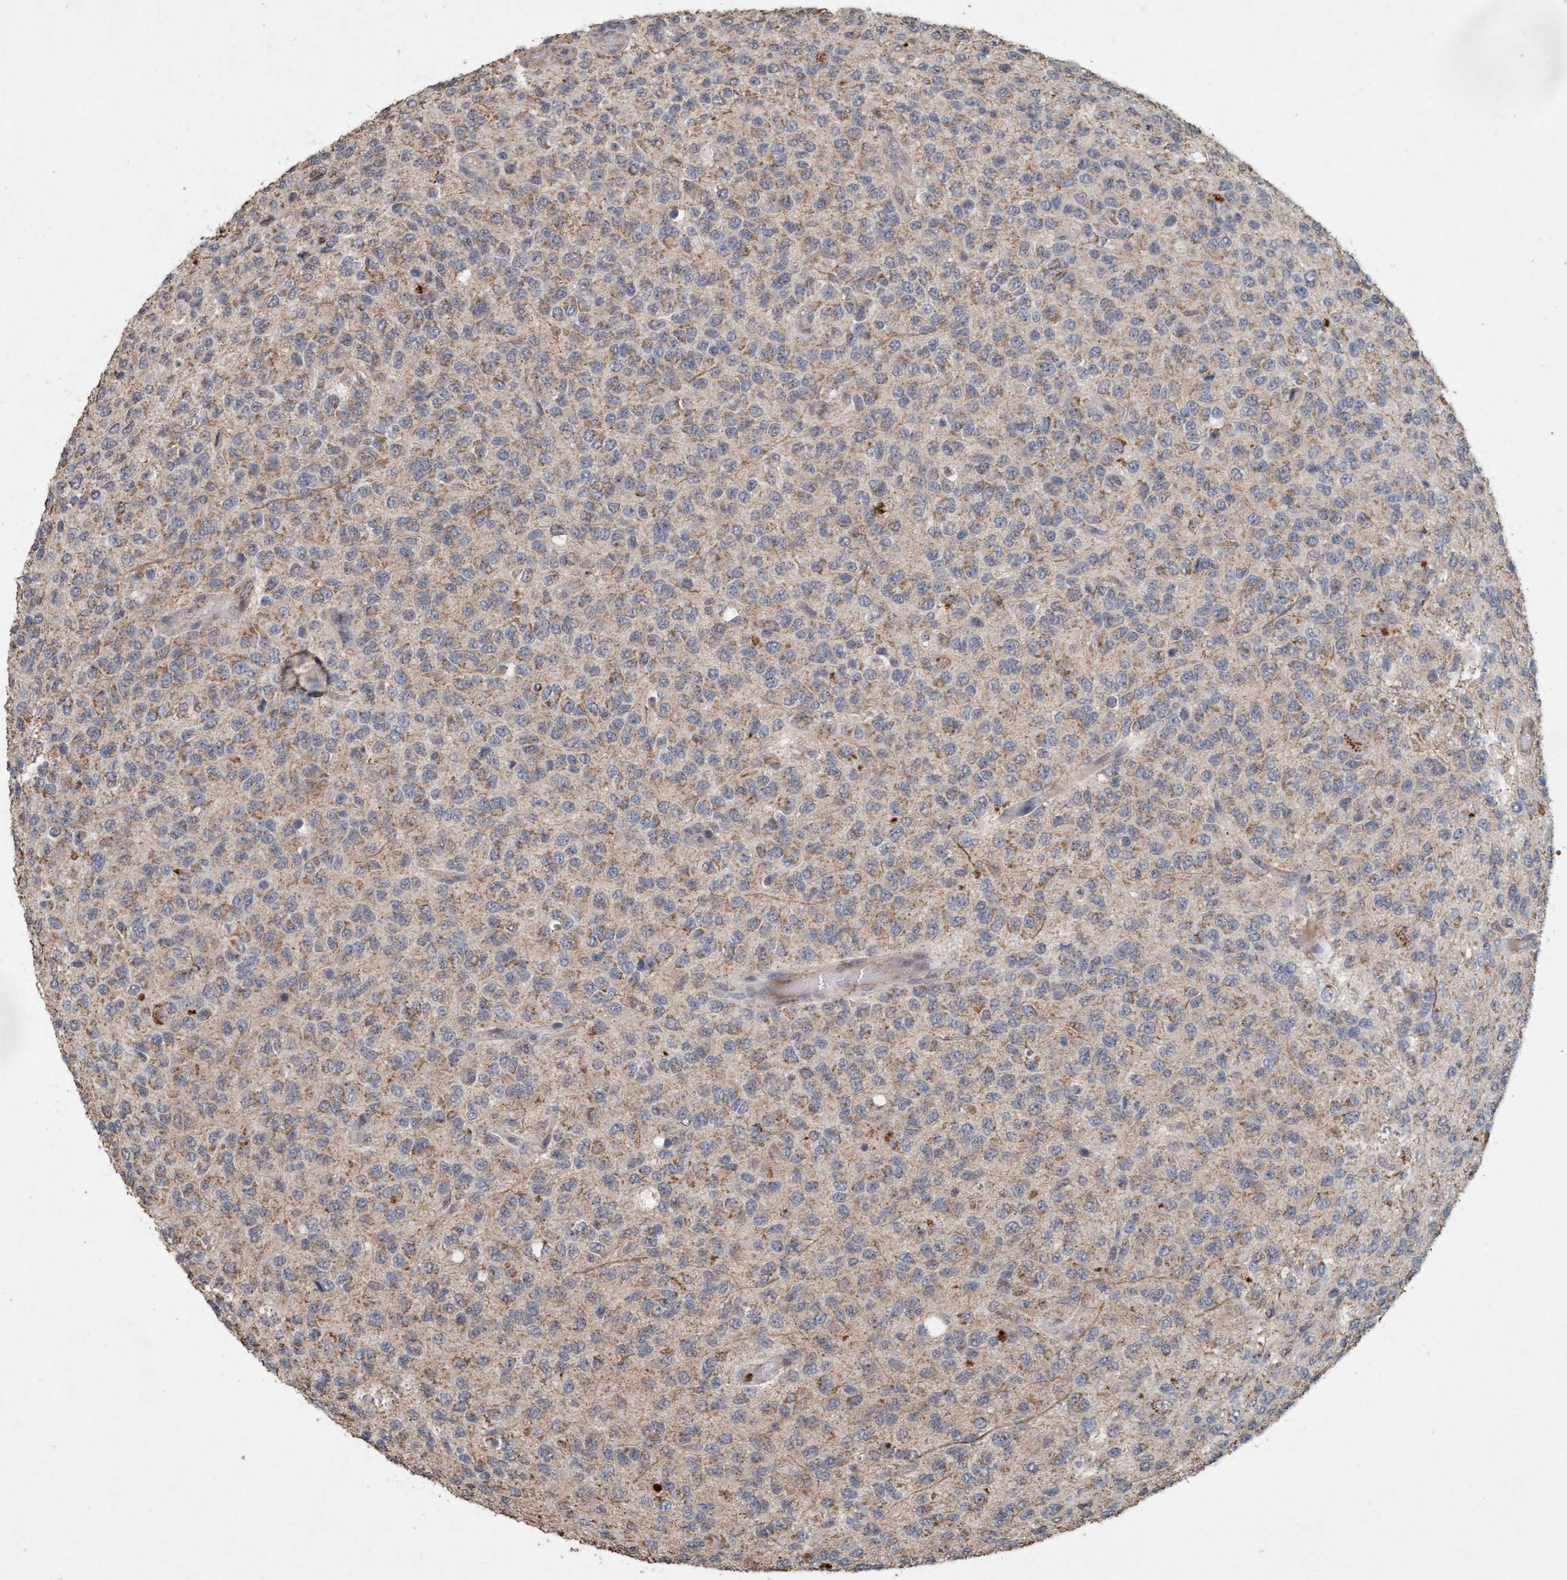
{"staining": {"intensity": "weak", "quantity": "<25%", "location": "cytoplasmic/membranous"}, "tissue": "glioma", "cell_type": "Tumor cells", "image_type": "cancer", "snomed": [{"axis": "morphology", "description": "Glioma, malignant, High grade"}, {"axis": "topography", "description": "pancreas cauda"}], "caption": "Histopathology image shows no protein positivity in tumor cells of glioma tissue.", "gene": "VSIG8", "patient": {"sex": "male", "age": 60}}